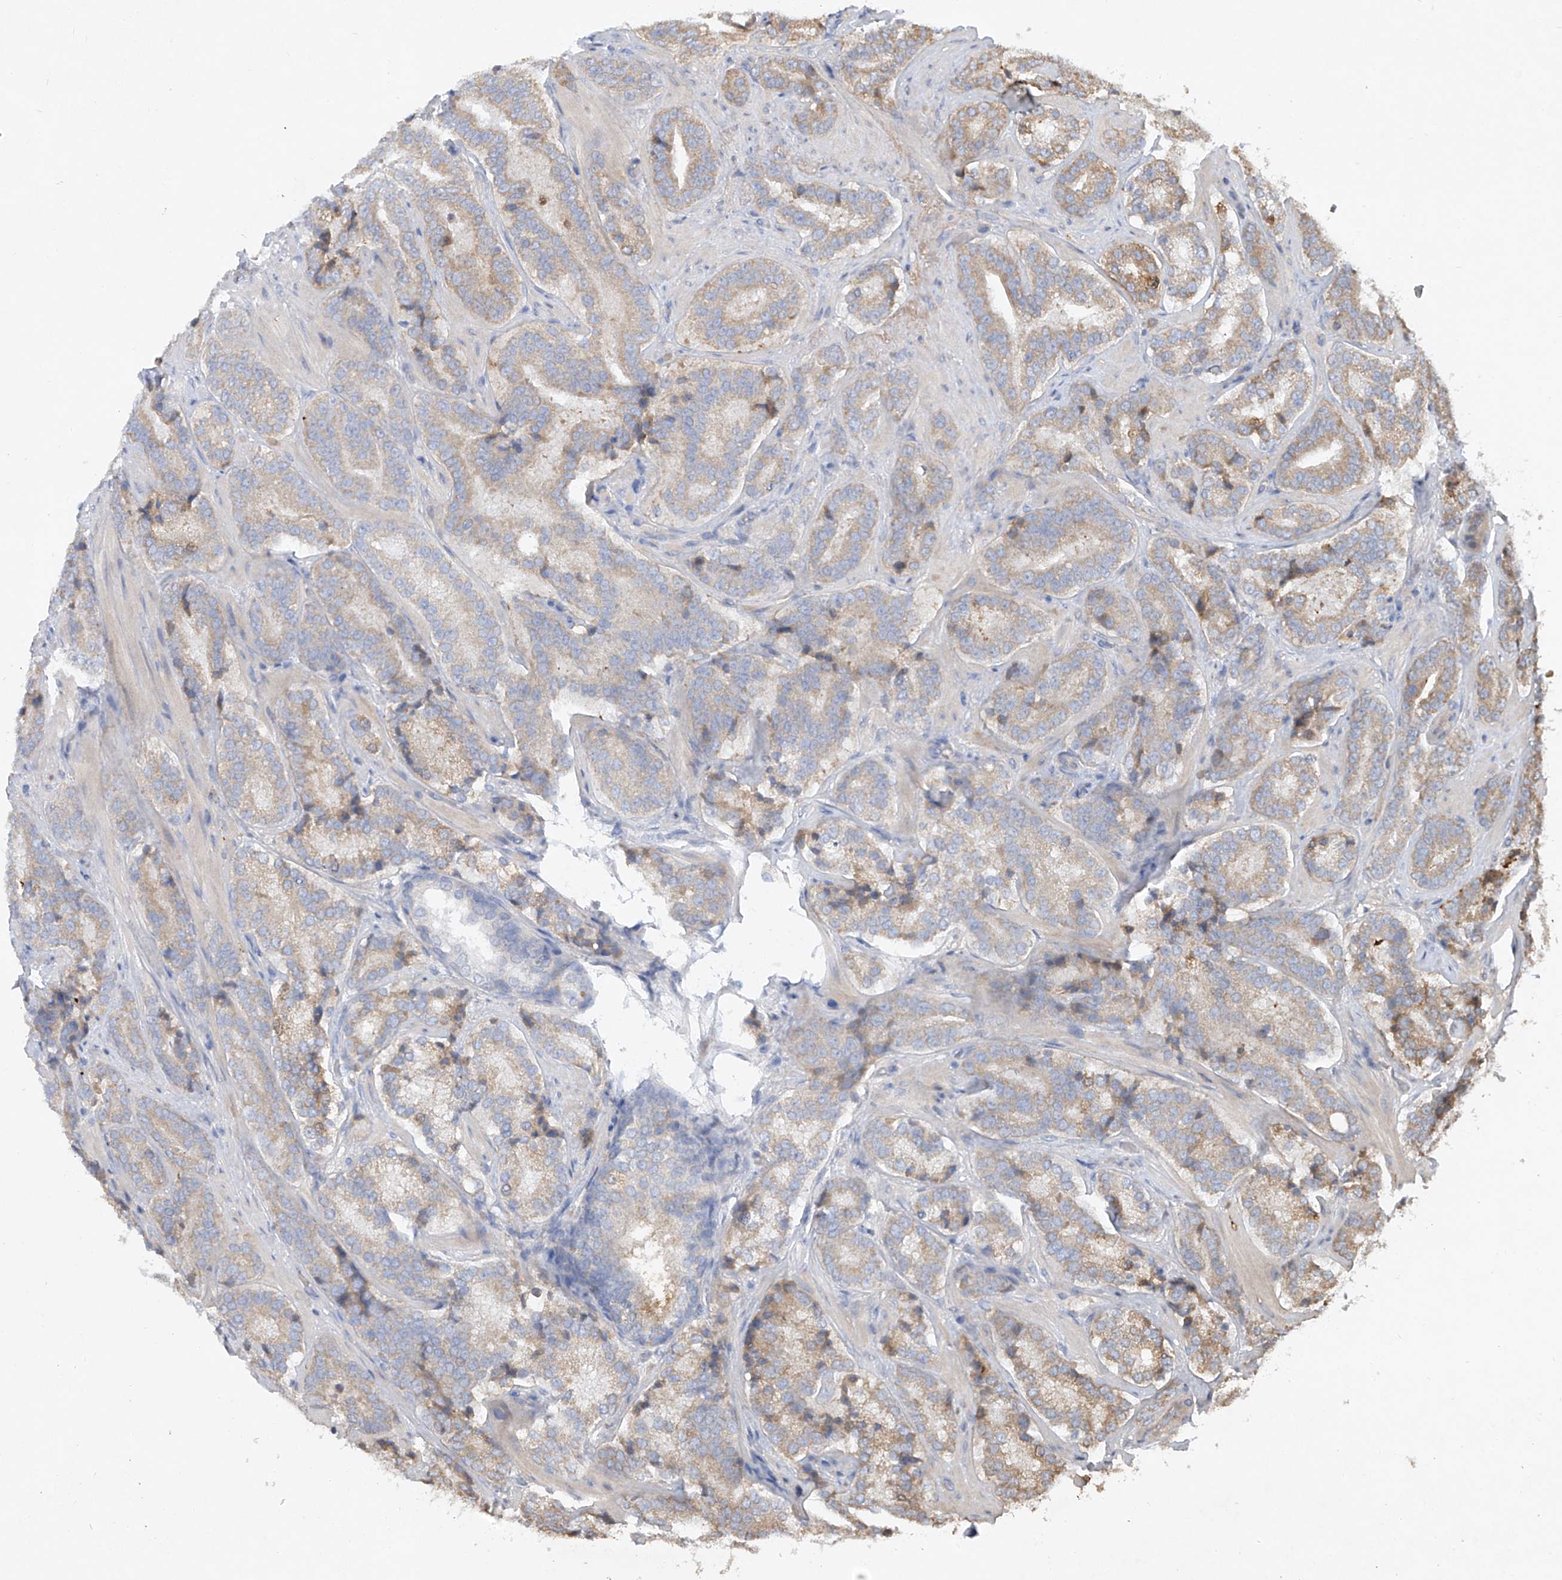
{"staining": {"intensity": "weak", "quantity": "25%-75%", "location": "cytoplasmic/membranous"}, "tissue": "prostate cancer", "cell_type": "Tumor cells", "image_type": "cancer", "snomed": [{"axis": "morphology", "description": "Adenocarcinoma, High grade"}, {"axis": "topography", "description": "Prostate"}], "caption": "Immunohistochemical staining of human prostate high-grade adenocarcinoma displays weak cytoplasmic/membranous protein staining in approximately 25%-75% of tumor cells.", "gene": "HAS3", "patient": {"sex": "male", "age": 60}}